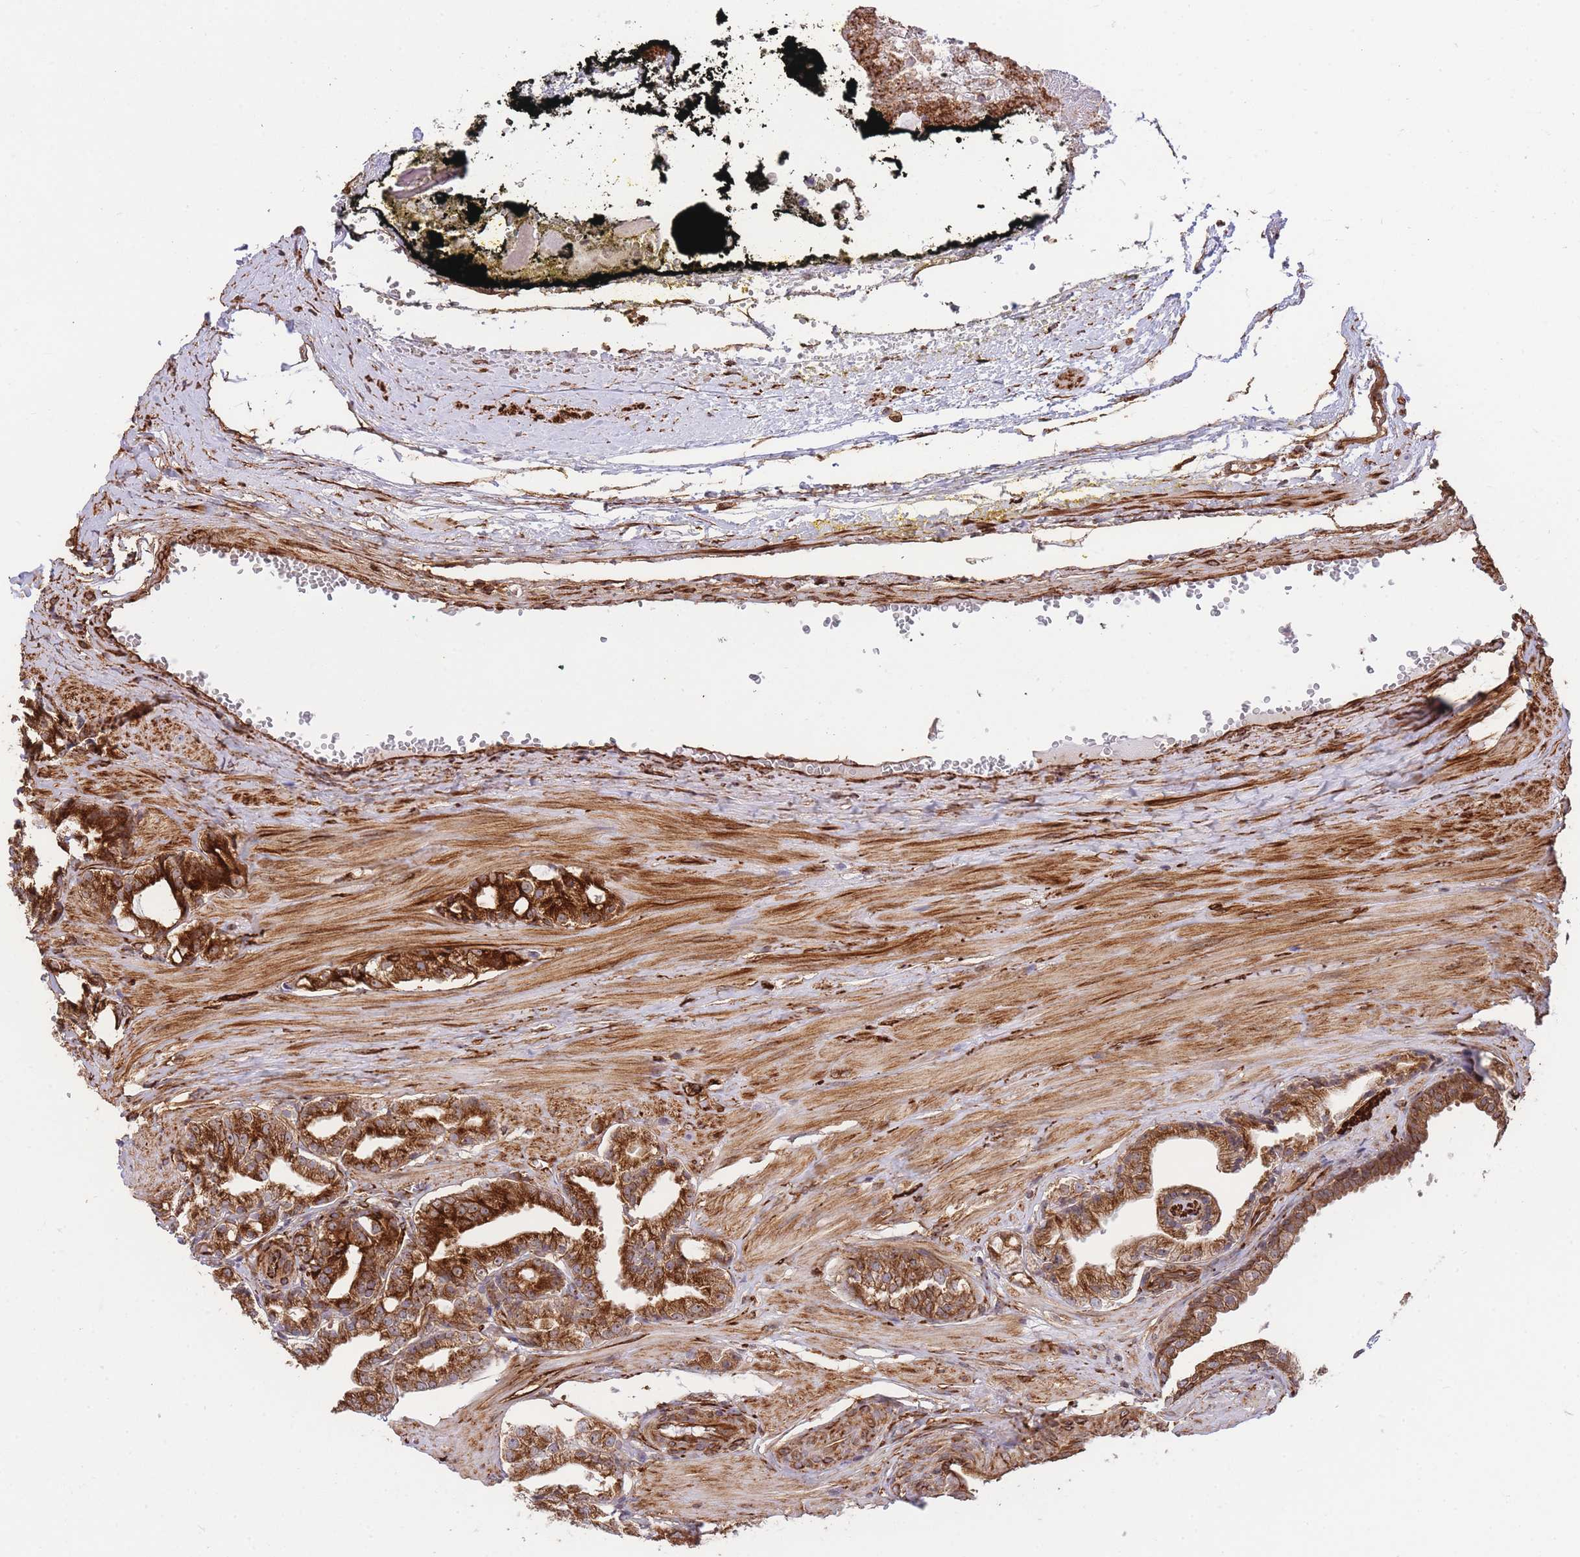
{"staining": {"intensity": "strong", "quantity": ">75%", "location": "cytoplasmic/membranous"}, "tissue": "prostate cancer", "cell_type": "Tumor cells", "image_type": "cancer", "snomed": [{"axis": "morphology", "description": "Adenocarcinoma, High grade"}, {"axis": "topography", "description": "Prostate"}], "caption": "Immunohistochemical staining of human prostate cancer demonstrates strong cytoplasmic/membranous protein staining in about >75% of tumor cells.", "gene": "EXOSC8", "patient": {"sex": "male", "age": 71}}